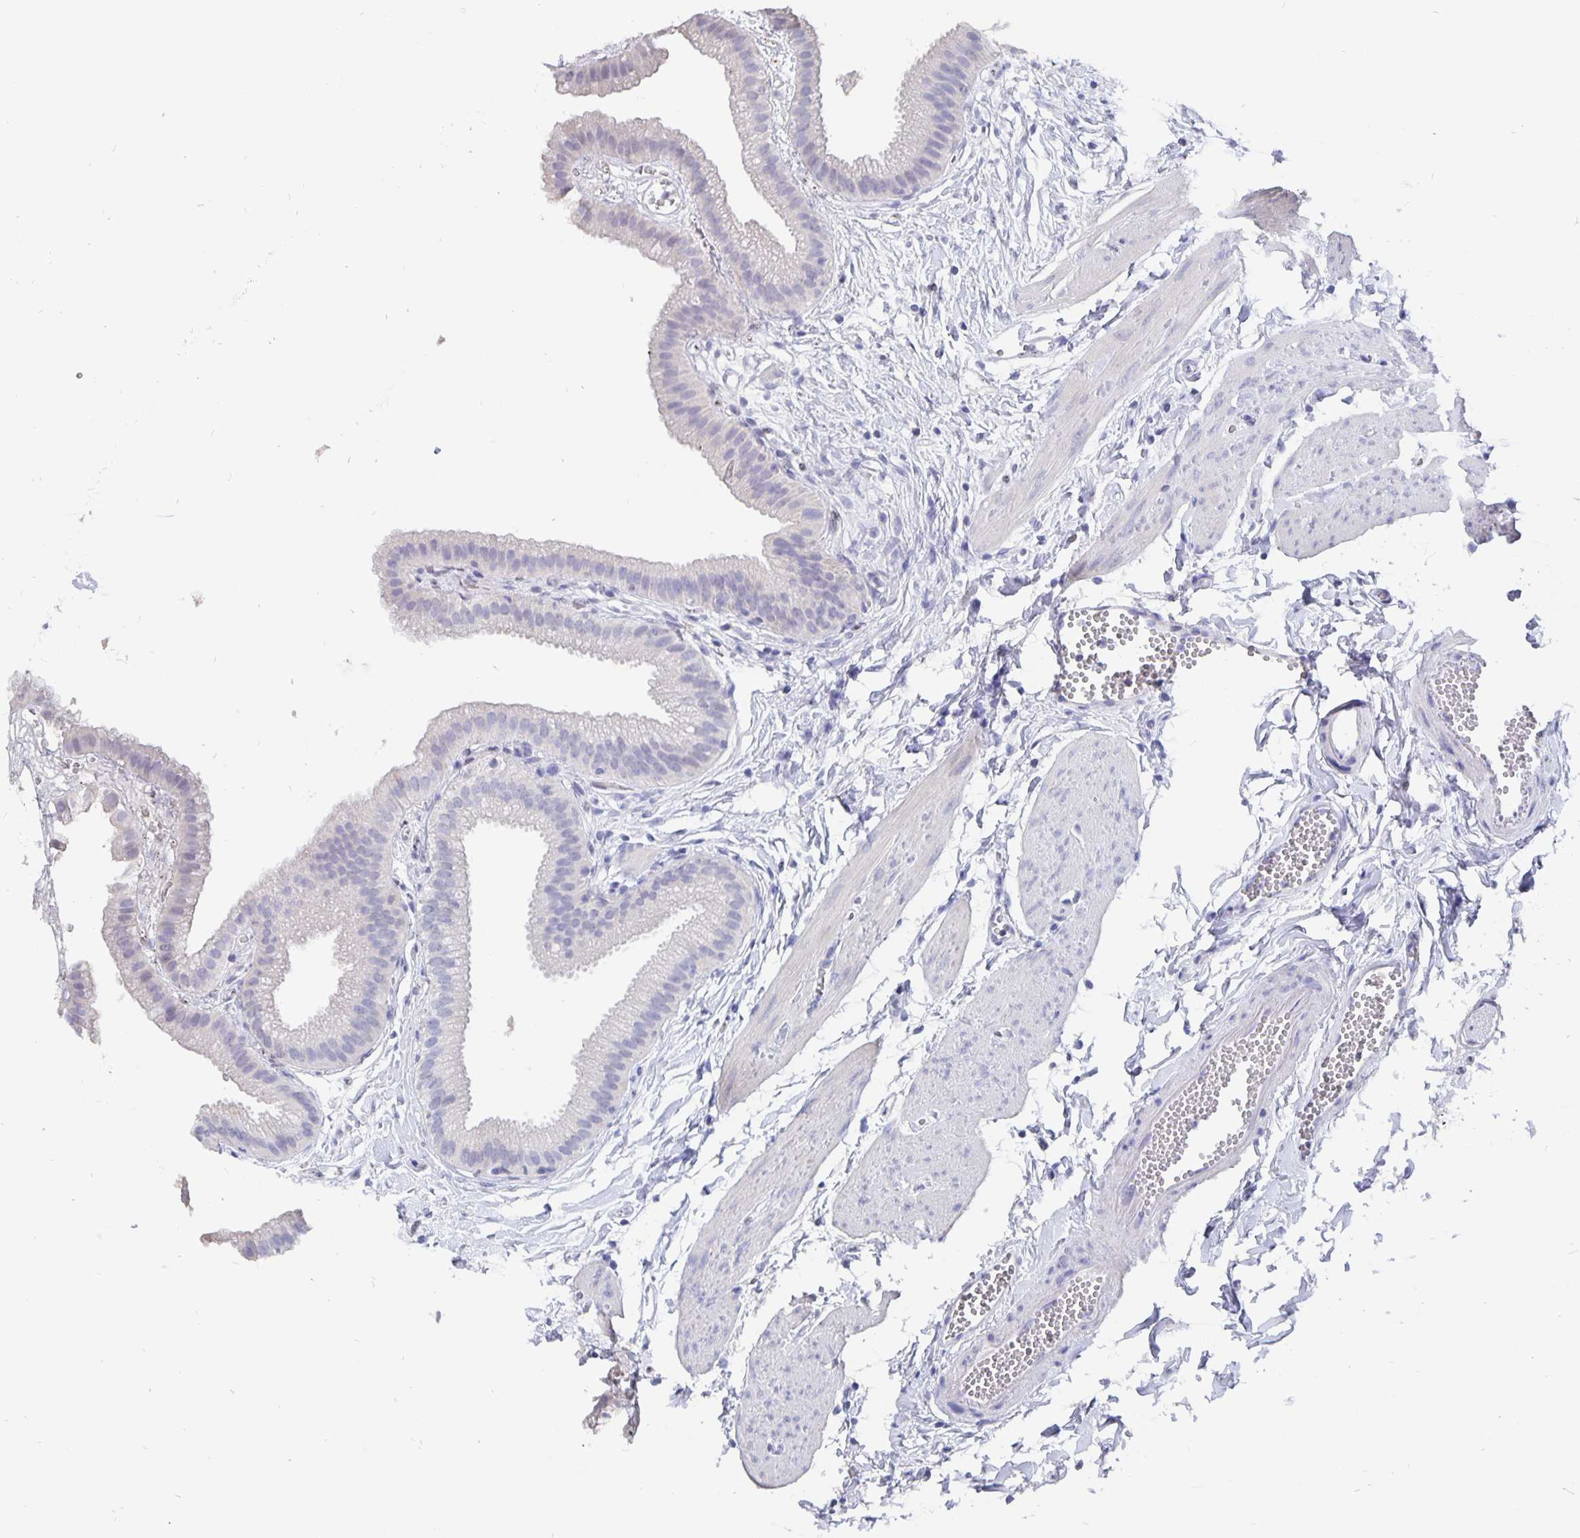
{"staining": {"intensity": "negative", "quantity": "none", "location": "none"}, "tissue": "gallbladder", "cell_type": "Glandular cells", "image_type": "normal", "snomed": [{"axis": "morphology", "description": "Normal tissue, NOS"}, {"axis": "topography", "description": "Gallbladder"}], "caption": "The image exhibits no staining of glandular cells in benign gallbladder. (DAB (3,3'-diaminobenzidine) immunohistochemistry (IHC), high magnification).", "gene": "SMOC1", "patient": {"sex": "female", "age": 63}}